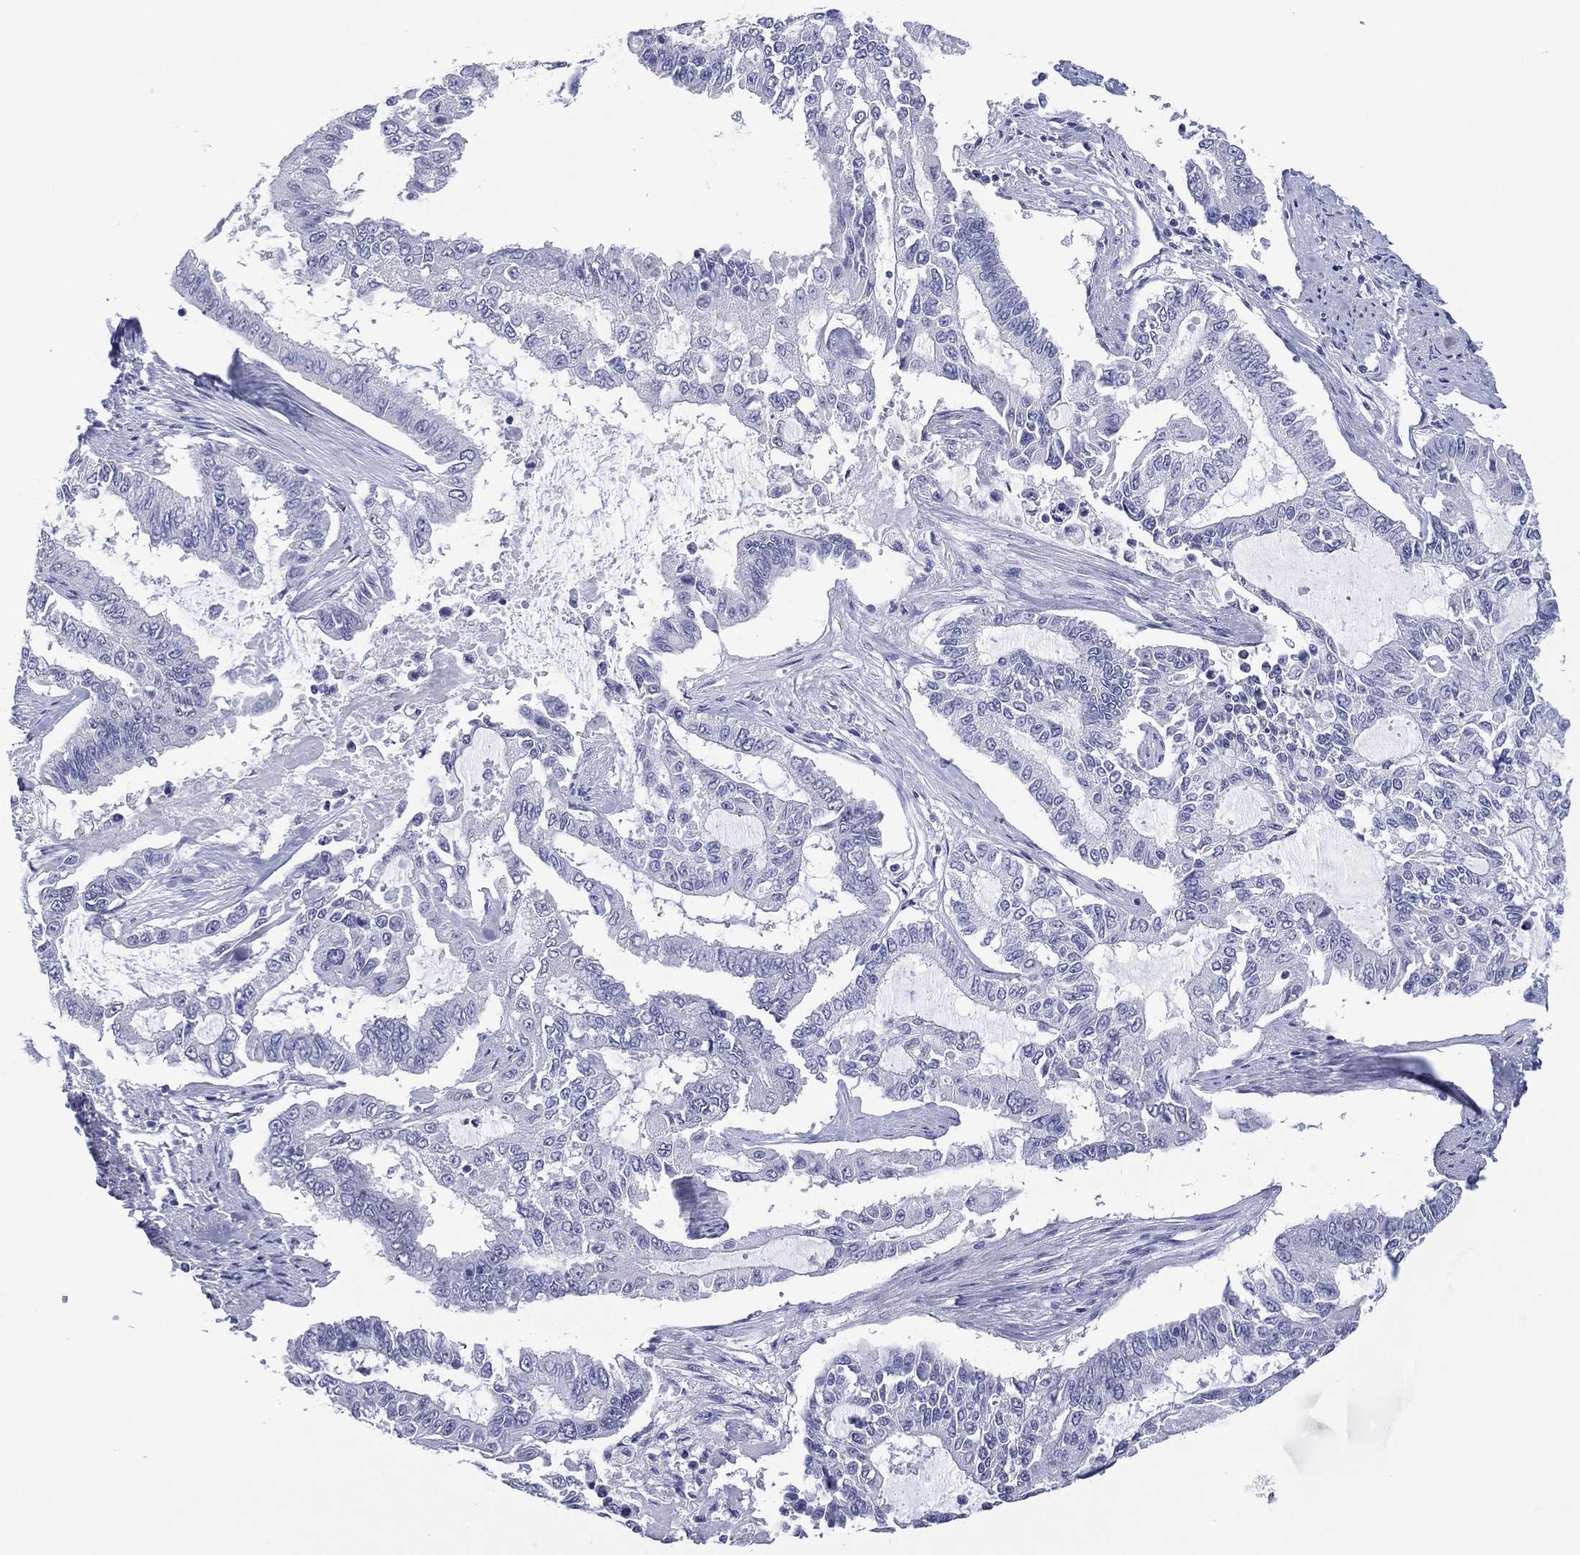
{"staining": {"intensity": "negative", "quantity": "none", "location": "none"}, "tissue": "endometrial cancer", "cell_type": "Tumor cells", "image_type": "cancer", "snomed": [{"axis": "morphology", "description": "Adenocarcinoma, NOS"}, {"axis": "topography", "description": "Uterus"}], "caption": "Immunohistochemistry (IHC) image of human endometrial cancer stained for a protein (brown), which reveals no expression in tumor cells.", "gene": "UTF1", "patient": {"sex": "female", "age": 59}}